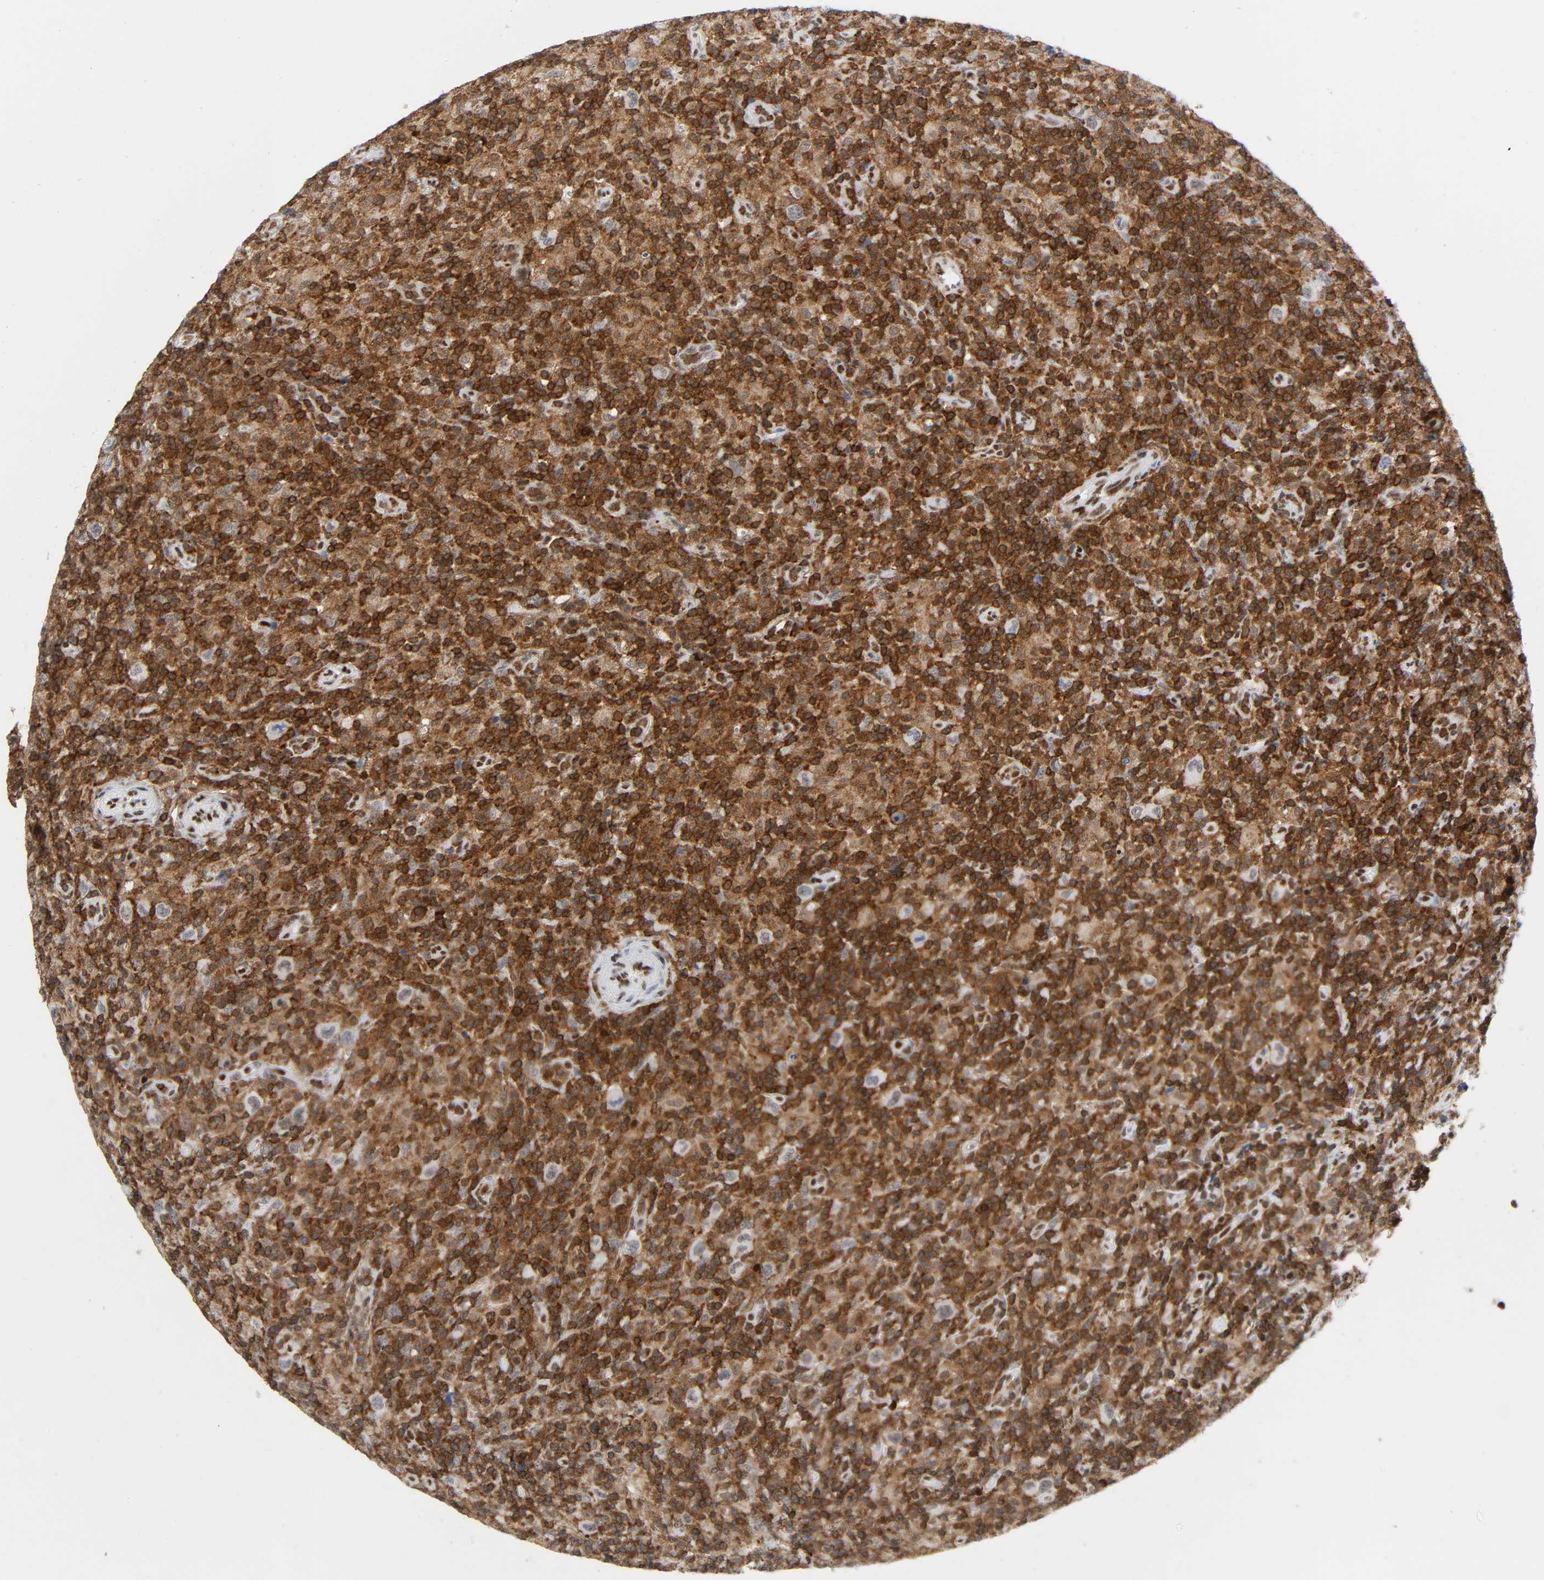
{"staining": {"intensity": "strong", "quantity": ">75%", "location": "cytoplasmic/membranous,nuclear"}, "tissue": "lymphoma", "cell_type": "Tumor cells", "image_type": "cancer", "snomed": [{"axis": "morphology", "description": "Hodgkin's disease, NOS"}, {"axis": "topography", "description": "Lymph node"}], "caption": "Human Hodgkin's disease stained with a brown dye reveals strong cytoplasmic/membranous and nuclear positive staining in about >75% of tumor cells.", "gene": "WAS", "patient": {"sex": "male", "age": 65}}